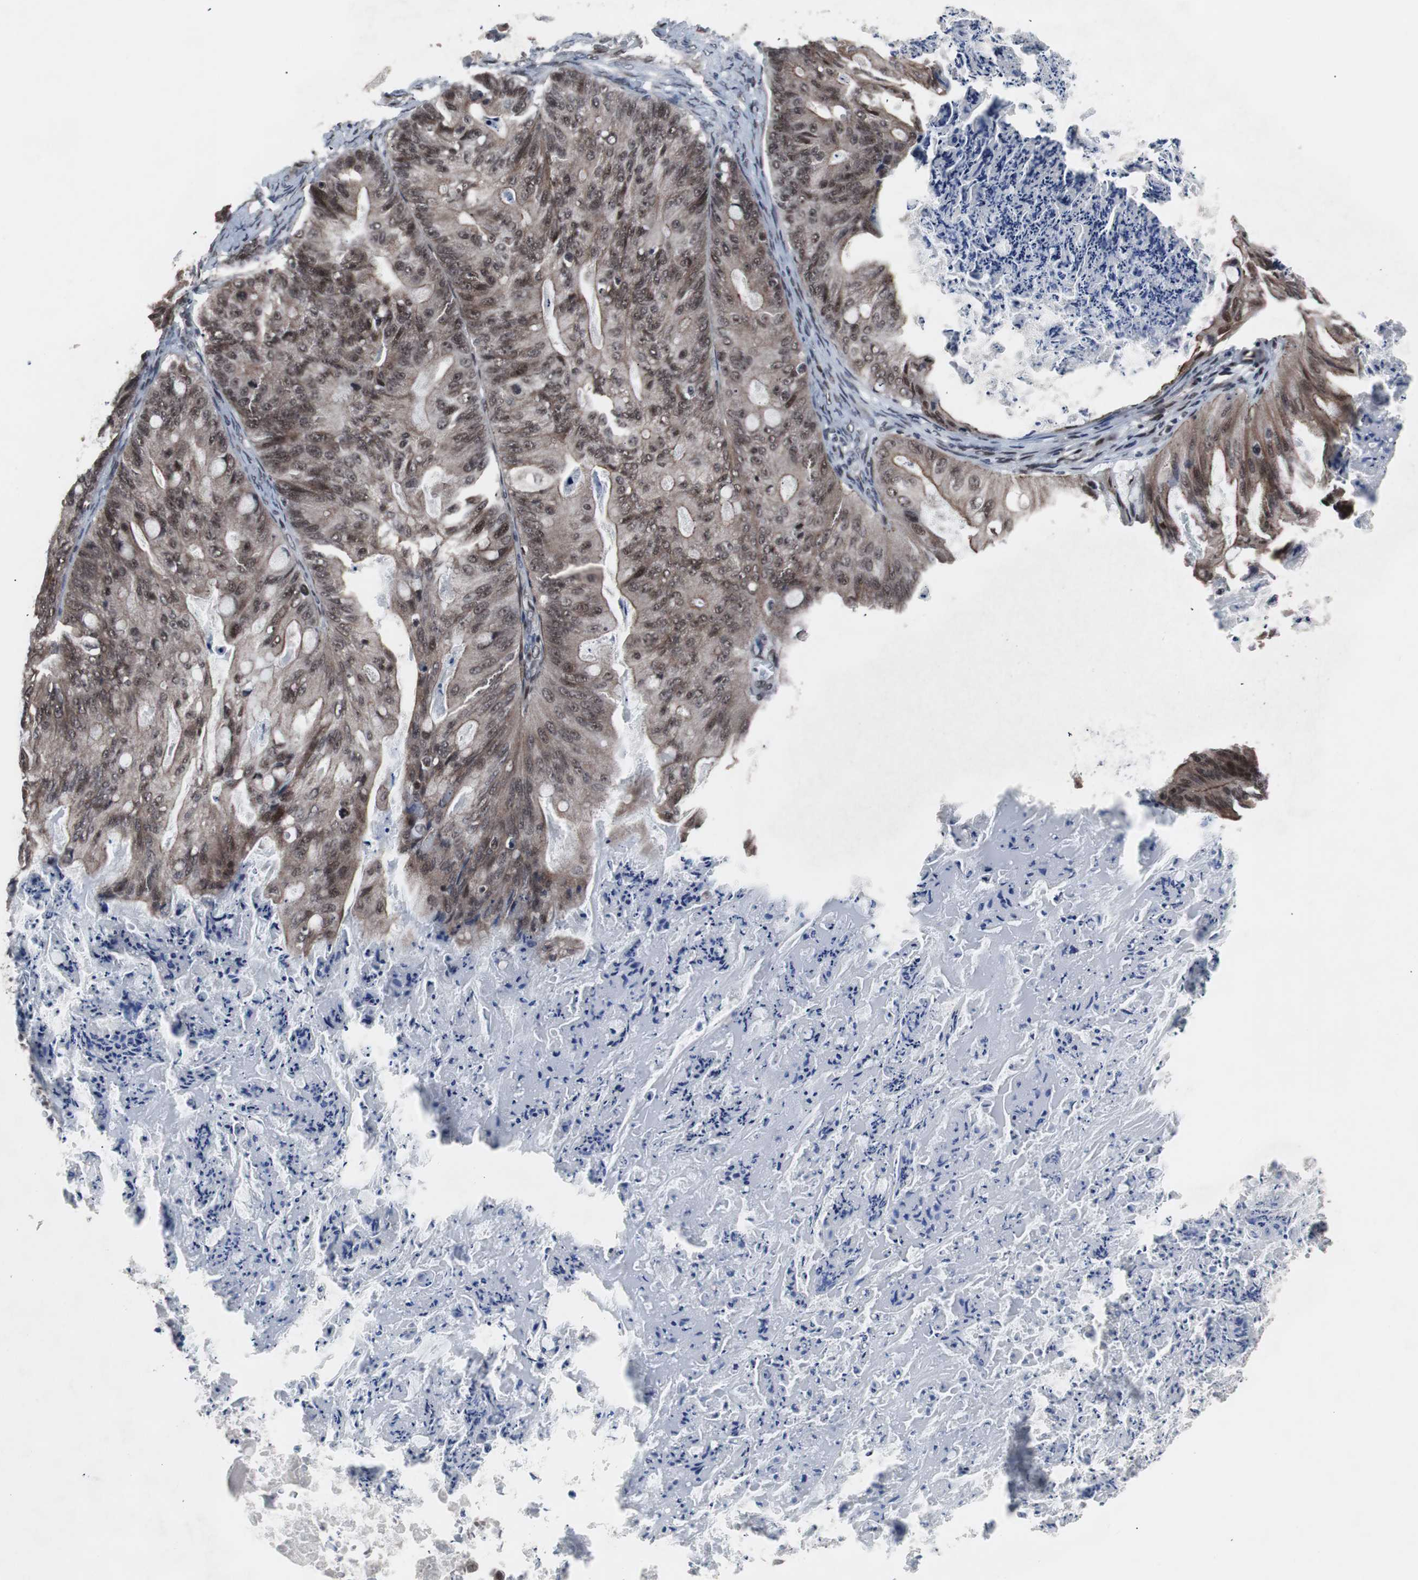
{"staining": {"intensity": "moderate", "quantity": ">75%", "location": "cytoplasmic/membranous,nuclear"}, "tissue": "ovarian cancer", "cell_type": "Tumor cells", "image_type": "cancer", "snomed": [{"axis": "morphology", "description": "Cystadenocarcinoma, mucinous, NOS"}, {"axis": "topography", "description": "Ovary"}], "caption": "The immunohistochemical stain highlights moderate cytoplasmic/membranous and nuclear expression in tumor cells of mucinous cystadenocarcinoma (ovarian) tissue.", "gene": "GTF2F2", "patient": {"sex": "female", "age": 36}}